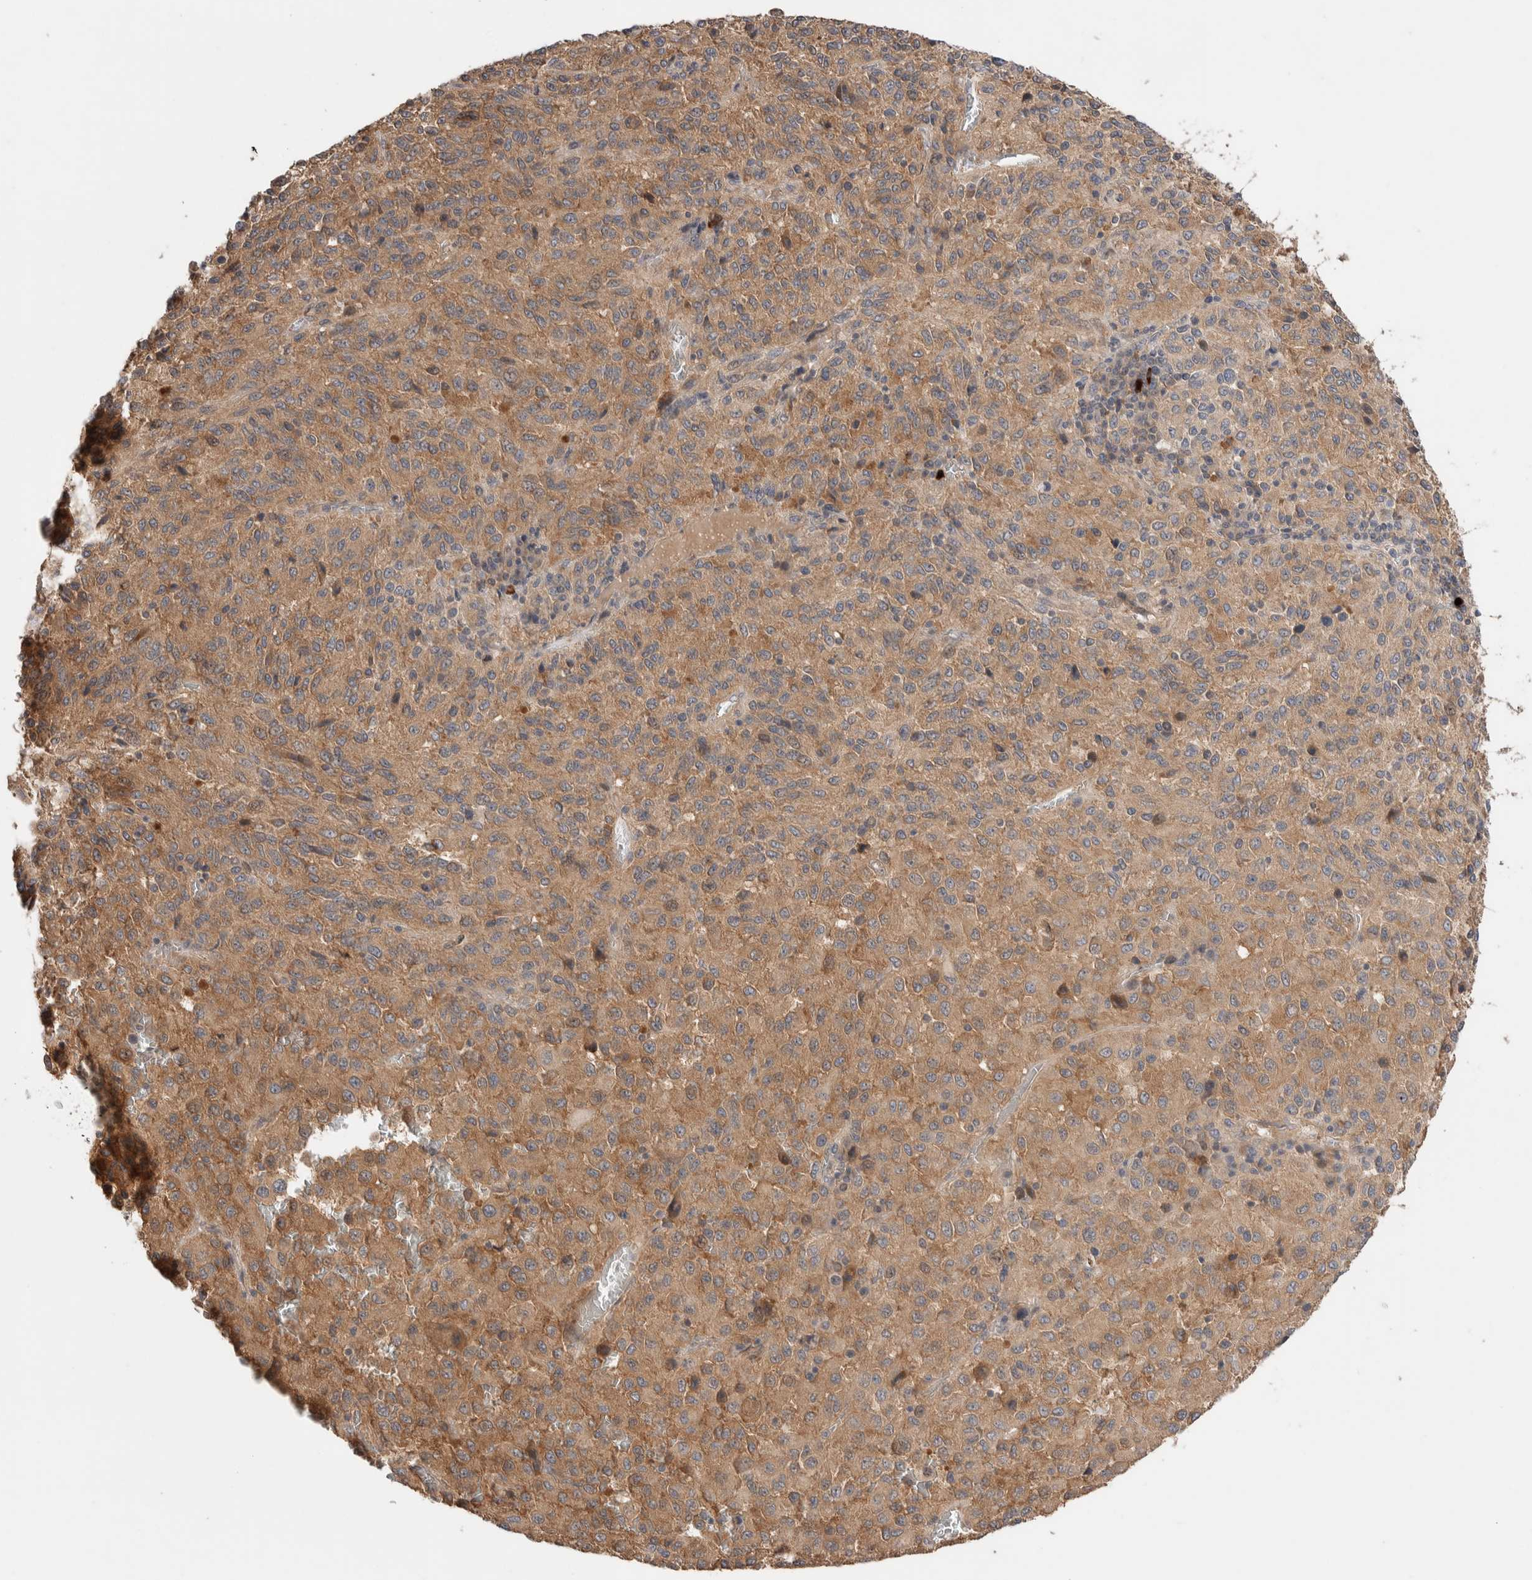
{"staining": {"intensity": "moderate", "quantity": ">75%", "location": "cytoplasmic/membranous"}, "tissue": "melanoma", "cell_type": "Tumor cells", "image_type": "cancer", "snomed": [{"axis": "morphology", "description": "Malignant melanoma, Metastatic site"}, {"axis": "topography", "description": "Lung"}], "caption": "Malignant melanoma (metastatic site) was stained to show a protein in brown. There is medium levels of moderate cytoplasmic/membranous expression in about >75% of tumor cells.", "gene": "WDR91", "patient": {"sex": "male", "age": 64}}